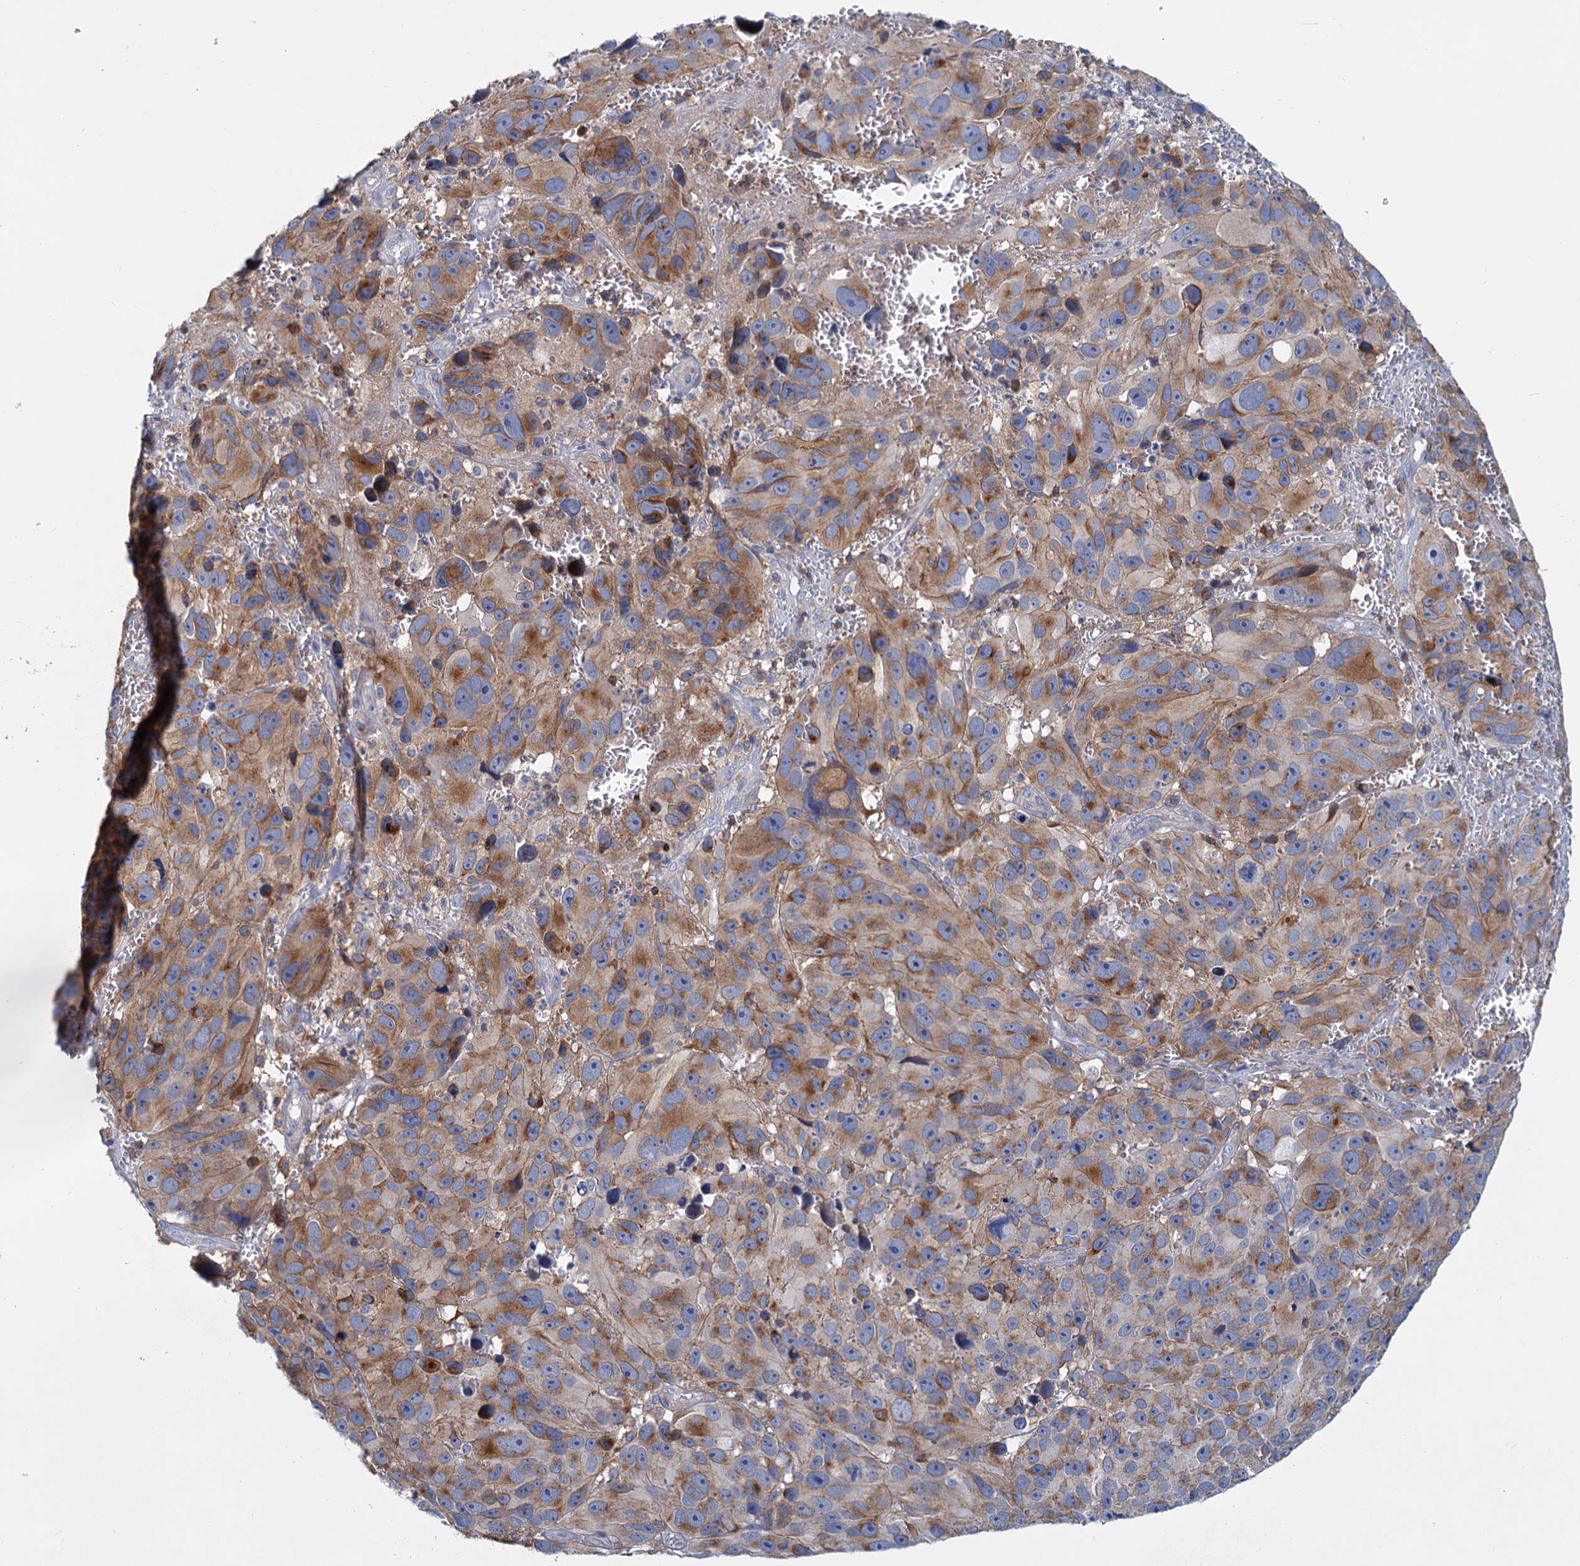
{"staining": {"intensity": "moderate", "quantity": ">75%", "location": "cytoplasmic/membranous"}, "tissue": "melanoma", "cell_type": "Tumor cells", "image_type": "cancer", "snomed": [{"axis": "morphology", "description": "Malignant melanoma, NOS"}, {"axis": "topography", "description": "Skin"}], "caption": "Immunohistochemical staining of malignant melanoma exhibits medium levels of moderate cytoplasmic/membranous expression in about >75% of tumor cells.", "gene": "LRCH4", "patient": {"sex": "male", "age": 84}}